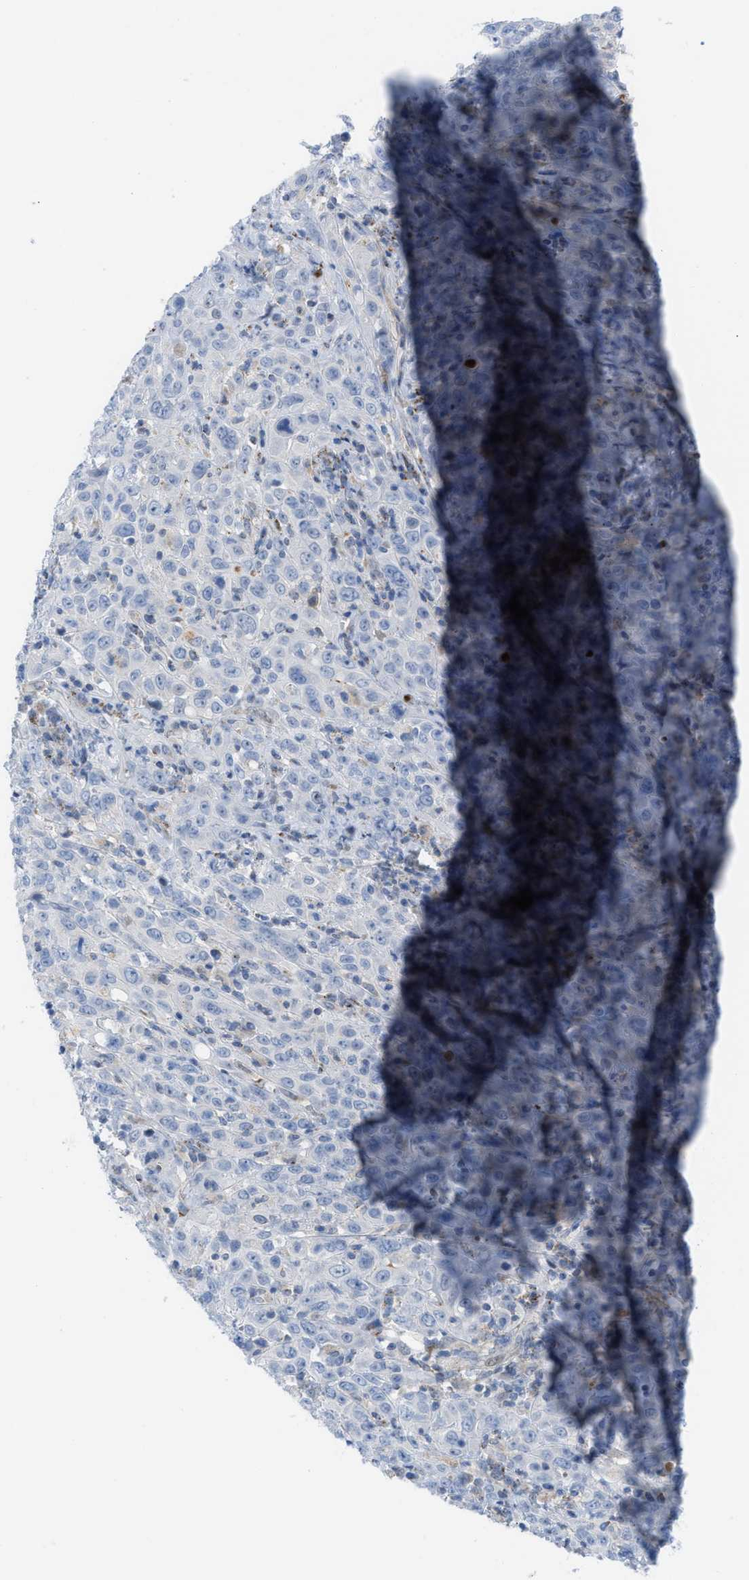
{"staining": {"intensity": "negative", "quantity": "none", "location": "none"}, "tissue": "cervical cancer", "cell_type": "Tumor cells", "image_type": "cancer", "snomed": [{"axis": "morphology", "description": "Squamous cell carcinoma, NOS"}, {"axis": "topography", "description": "Cervix"}], "caption": "Image shows no protein positivity in tumor cells of cervical cancer tissue. (Stains: DAB (3,3'-diaminobenzidine) immunohistochemistry with hematoxylin counter stain, Microscopy: brightfield microscopy at high magnification).", "gene": "RBBP9", "patient": {"sex": "female", "age": 46}}